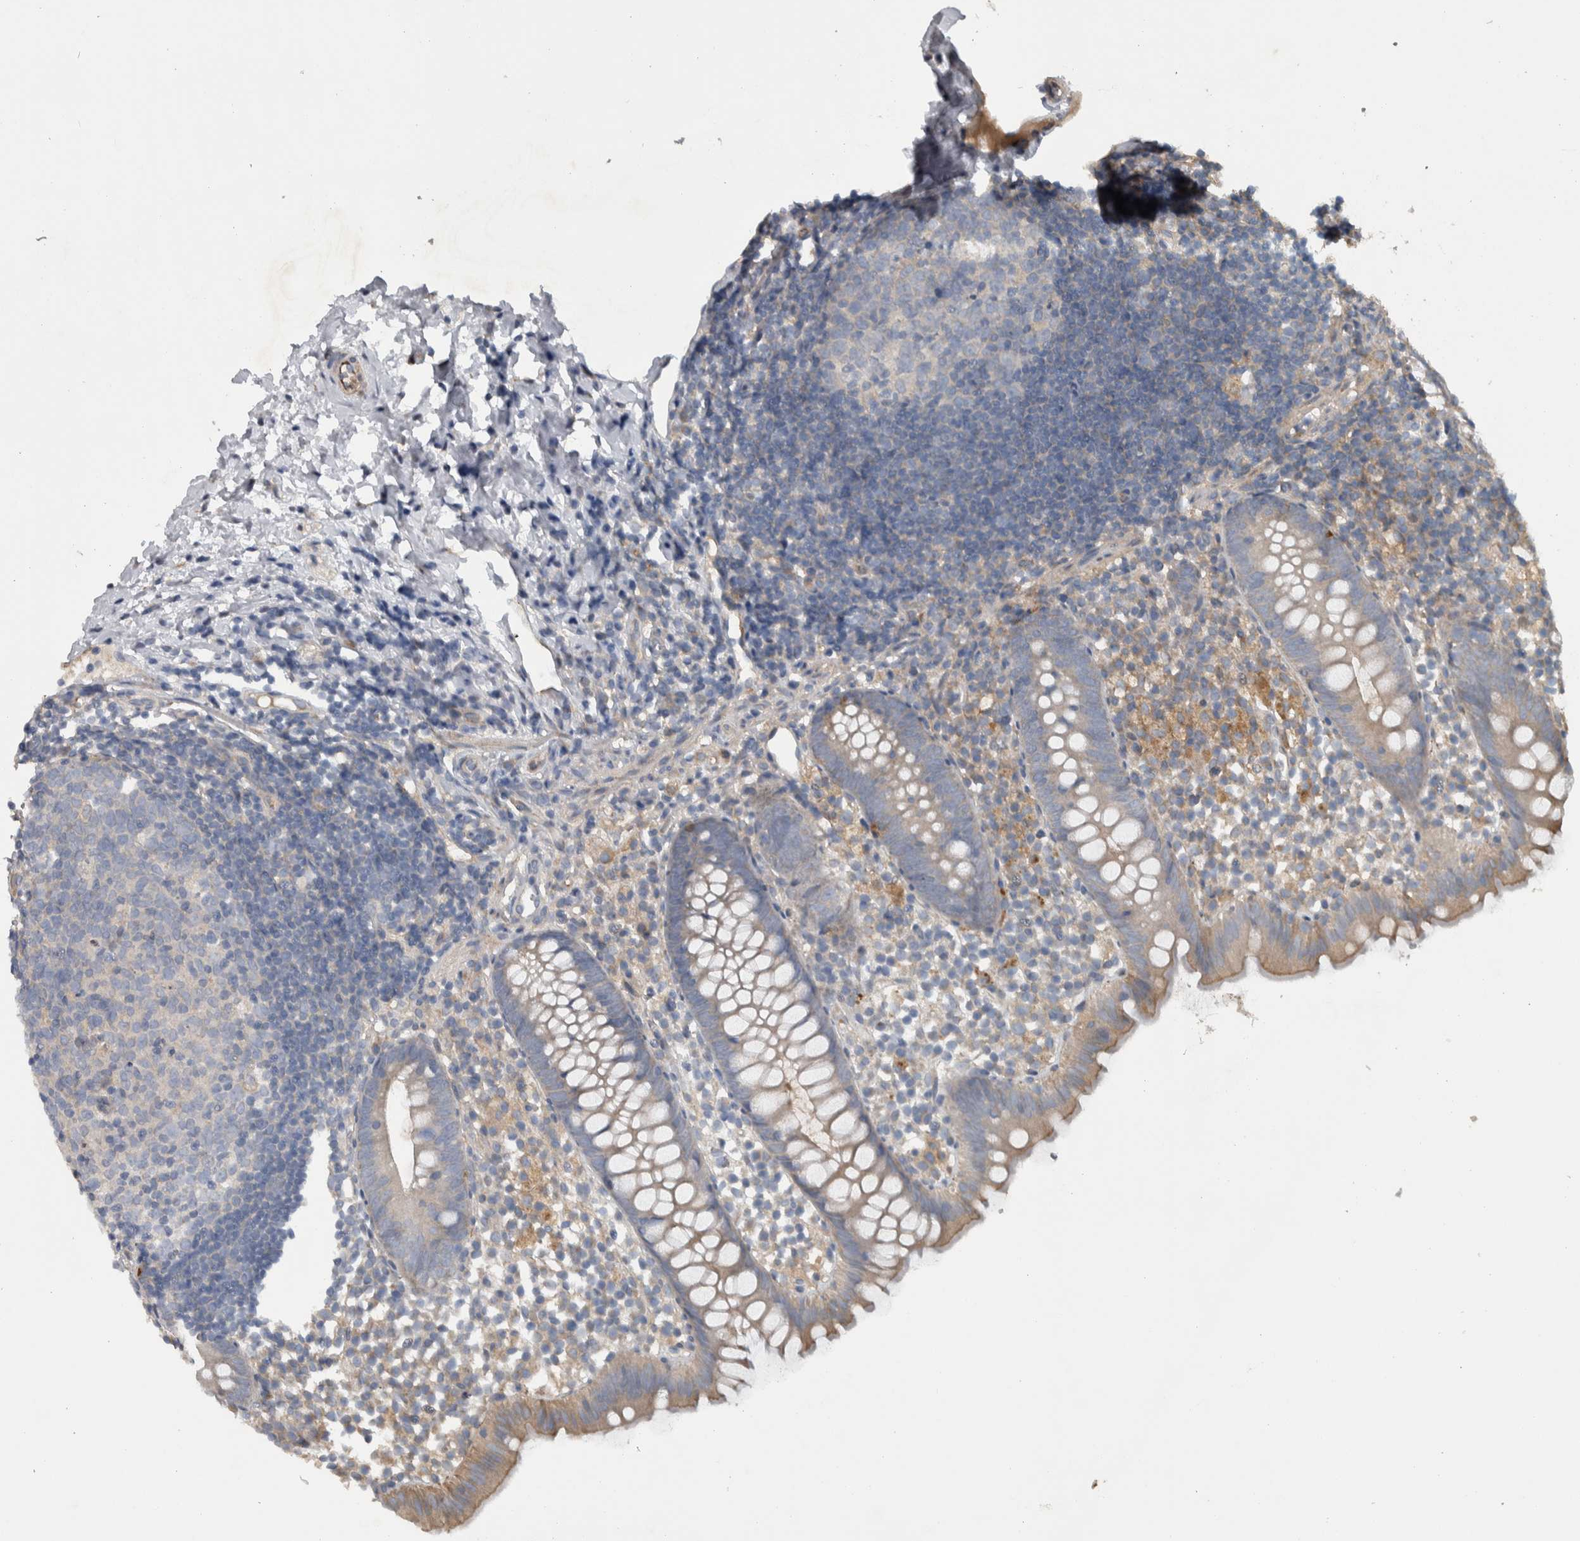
{"staining": {"intensity": "weak", "quantity": "25%-75%", "location": "cytoplasmic/membranous"}, "tissue": "appendix", "cell_type": "Glandular cells", "image_type": "normal", "snomed": [{"axis": "morphology", "description": "Normal tissue, NOS"}, {"axis": "topography", "description": "Appendix"}], "caption": "This is a histology image of immunohistochemistry staining of benign appendix, which shows weak staining in the cytoplasmic/membranous of glandular cells.", "gene": "NT5C2", "patient": {"sex": "female", "age": 20}}